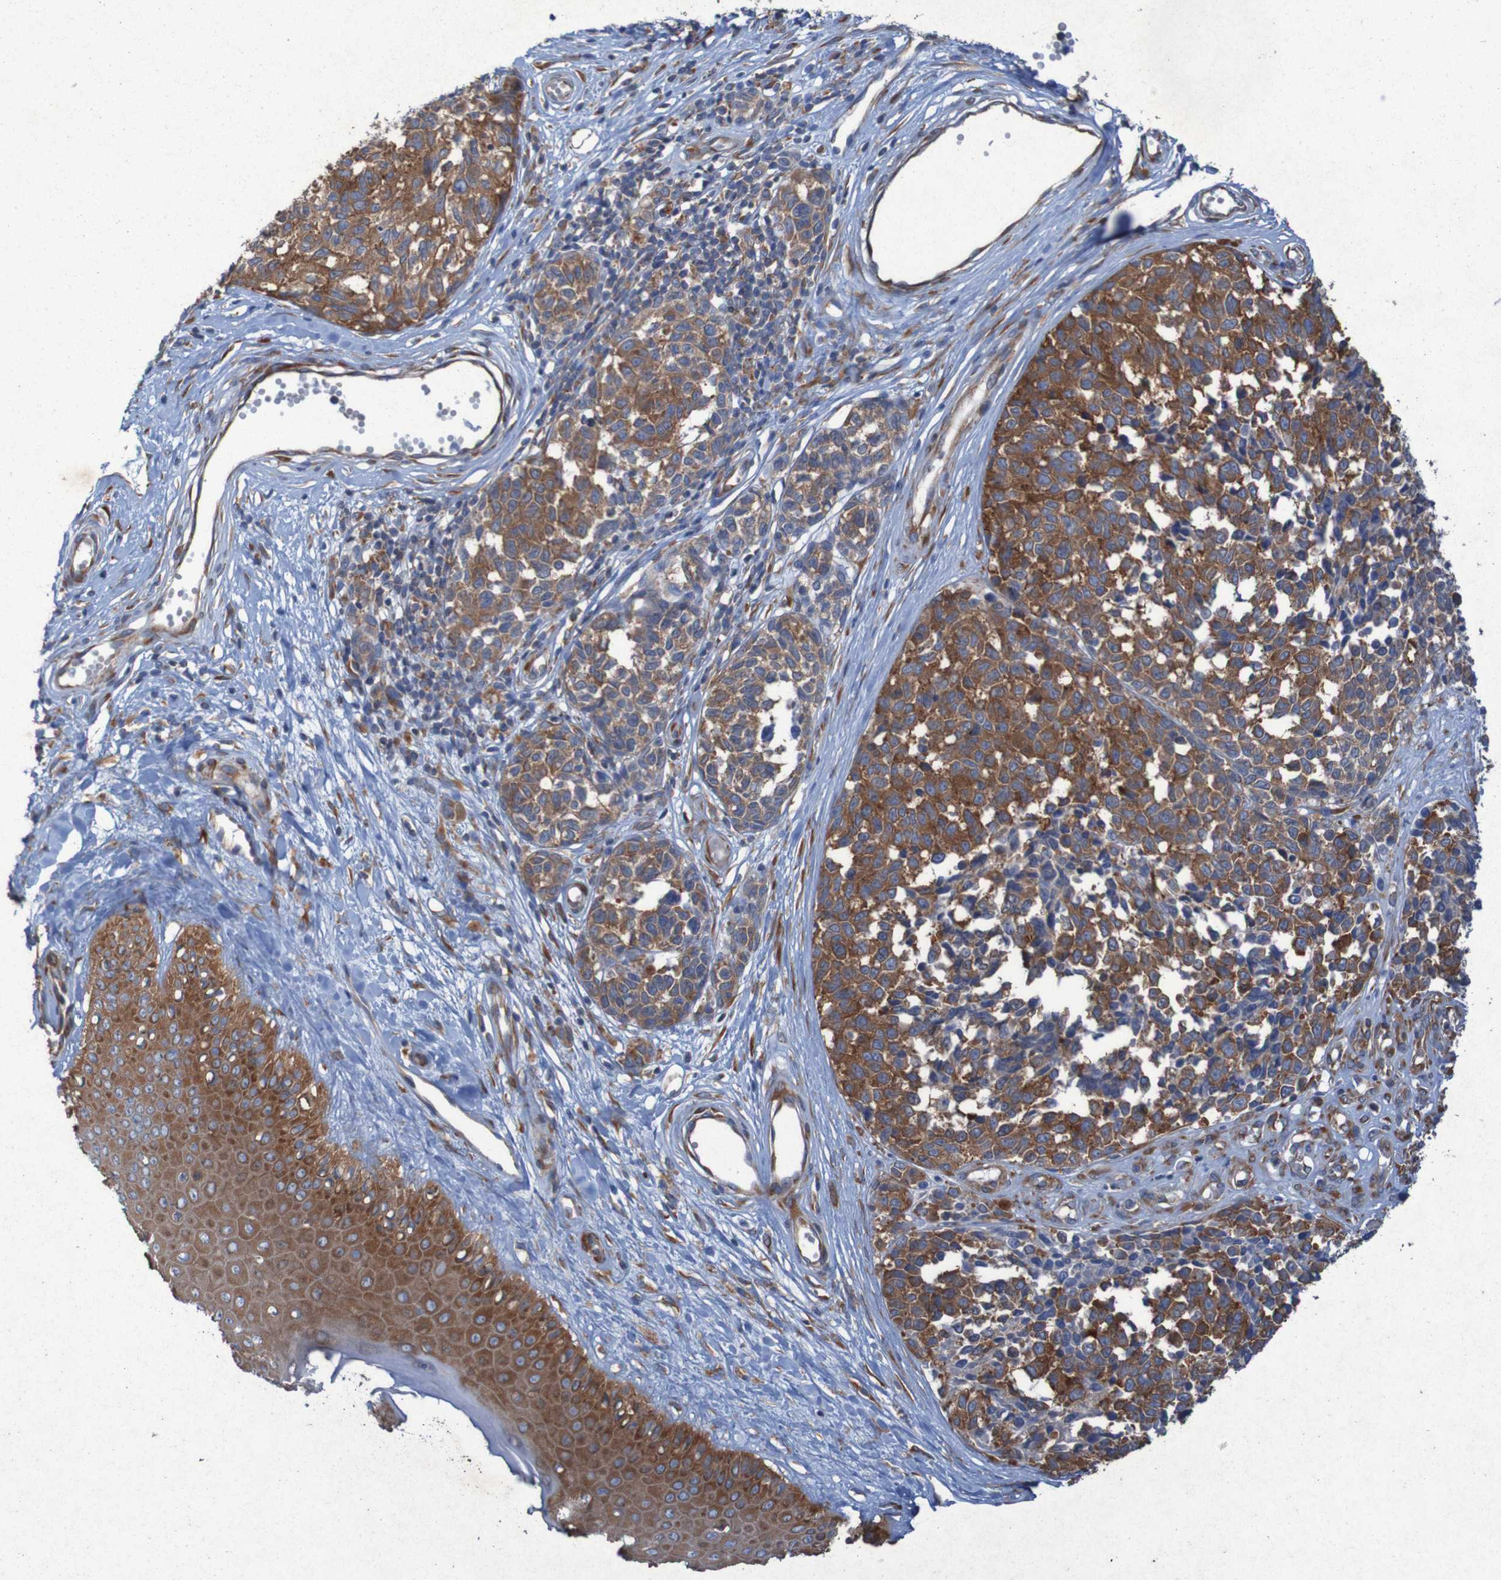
{"staining": {"intensity": "strong", "quantity": ">75%", "location": "cytoplasmic/membranous"}, "tissue": "melanoma", "cell_type": "Tumor cells", "image_type": "cancer", "snomed": [{"axis": "morphology", "description": "Malignant melanoma, NOS"}, {"axis": "topography", "description": "Skin"}], "caption": "Immunohistochemical staining of human melanoma demonstrates high levels of strong cytoplasmic/membranous protein expression in about >75% of tumor cells.", "gene": "RPL10", "patient": {"sex": "female", "age": 64}}